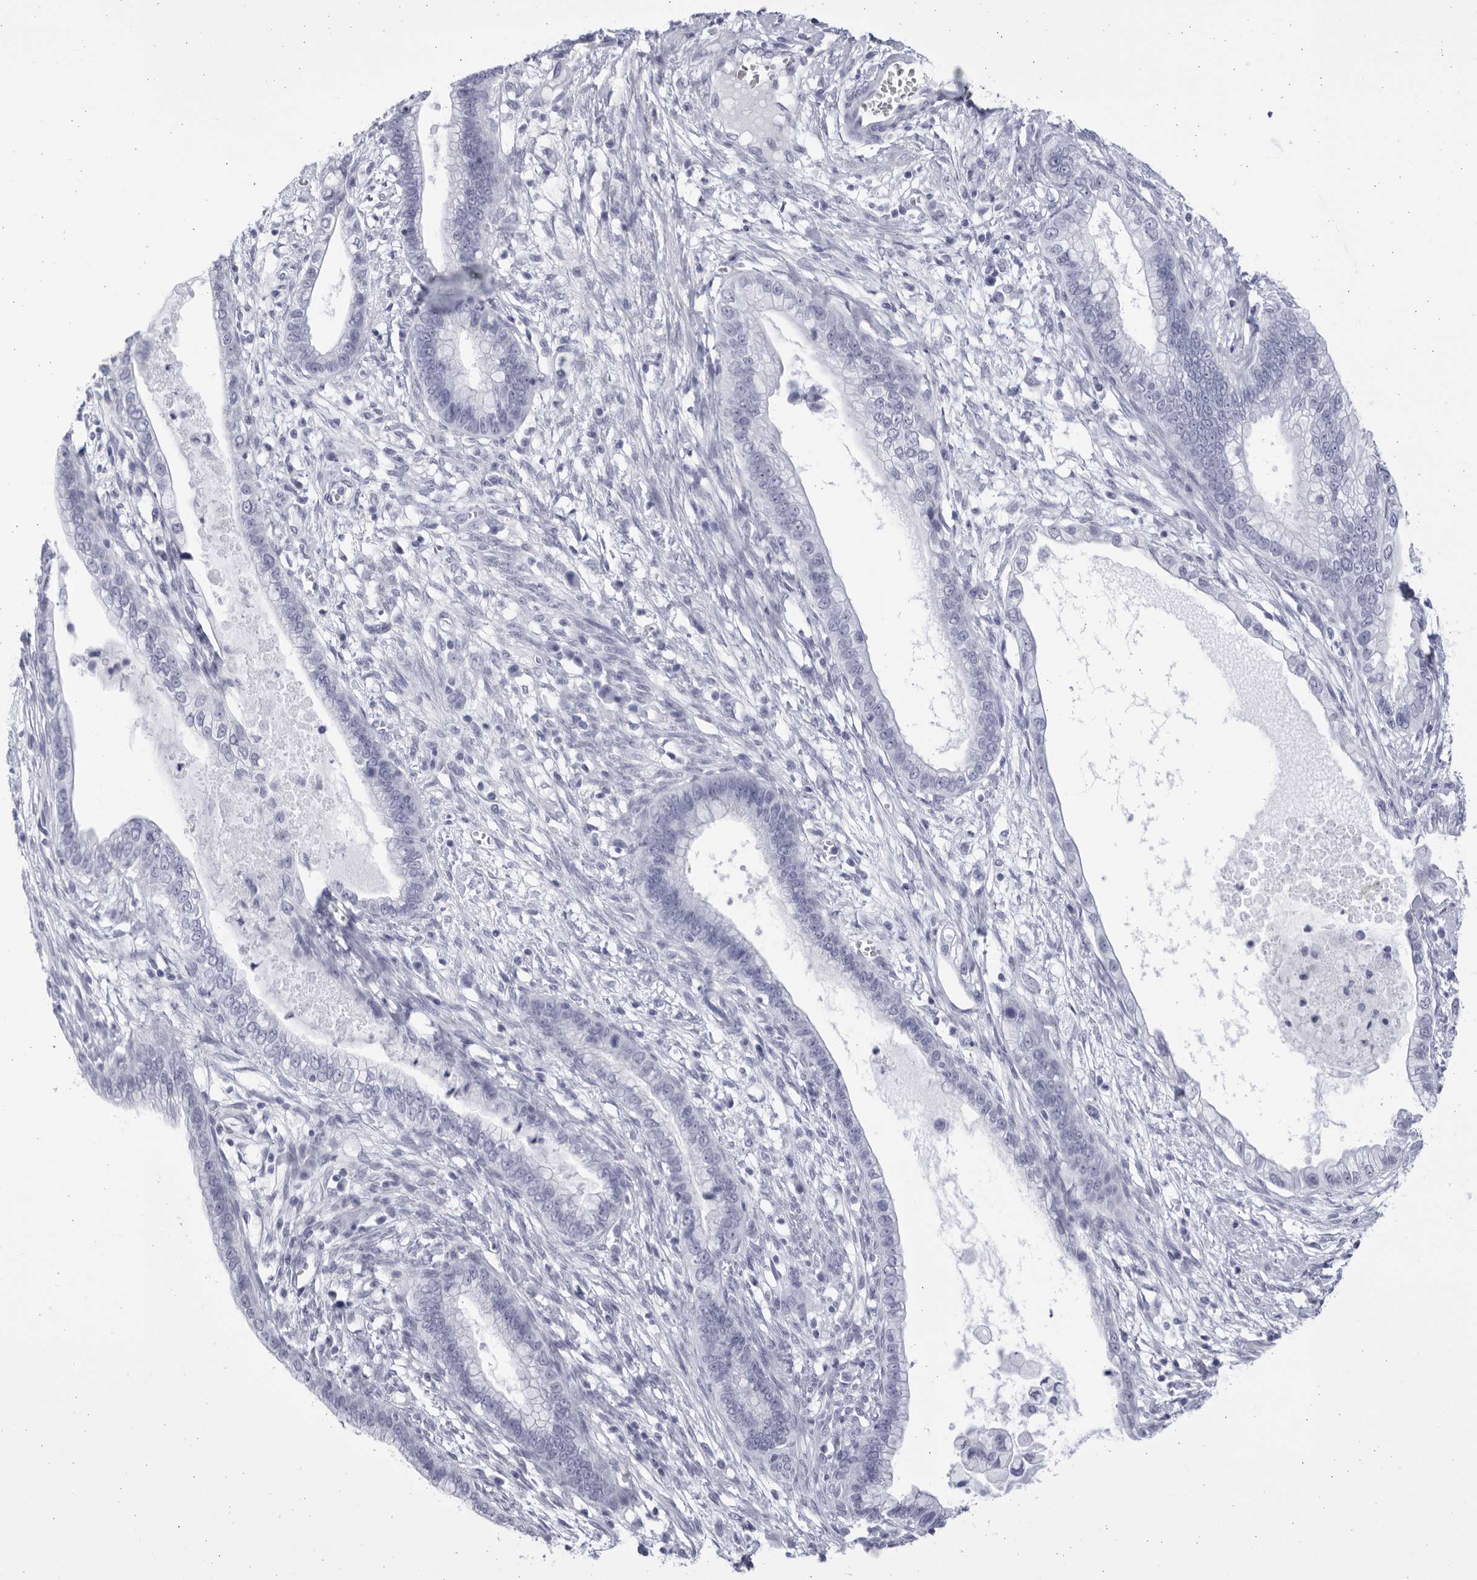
{"staining": {"intensity": "negative", "quantity": "none", "location": "none"}, "tissue": "cervical cancer", "cell_type": "Tumor cells", "image_type": "cancer", "snomed": [{"axis": "morphology", "description": "Adenocarcinoma, NOS"}, {"axis": "topography", "description": "Cervix"}], "caption": "This is a image of immunohistochemistry (IHC) staining of cervical adenocarcinoma, which shows no staining in tumor cells.", "gene": "CCDC181", "patient": {"sex": "female", "age": 44}}